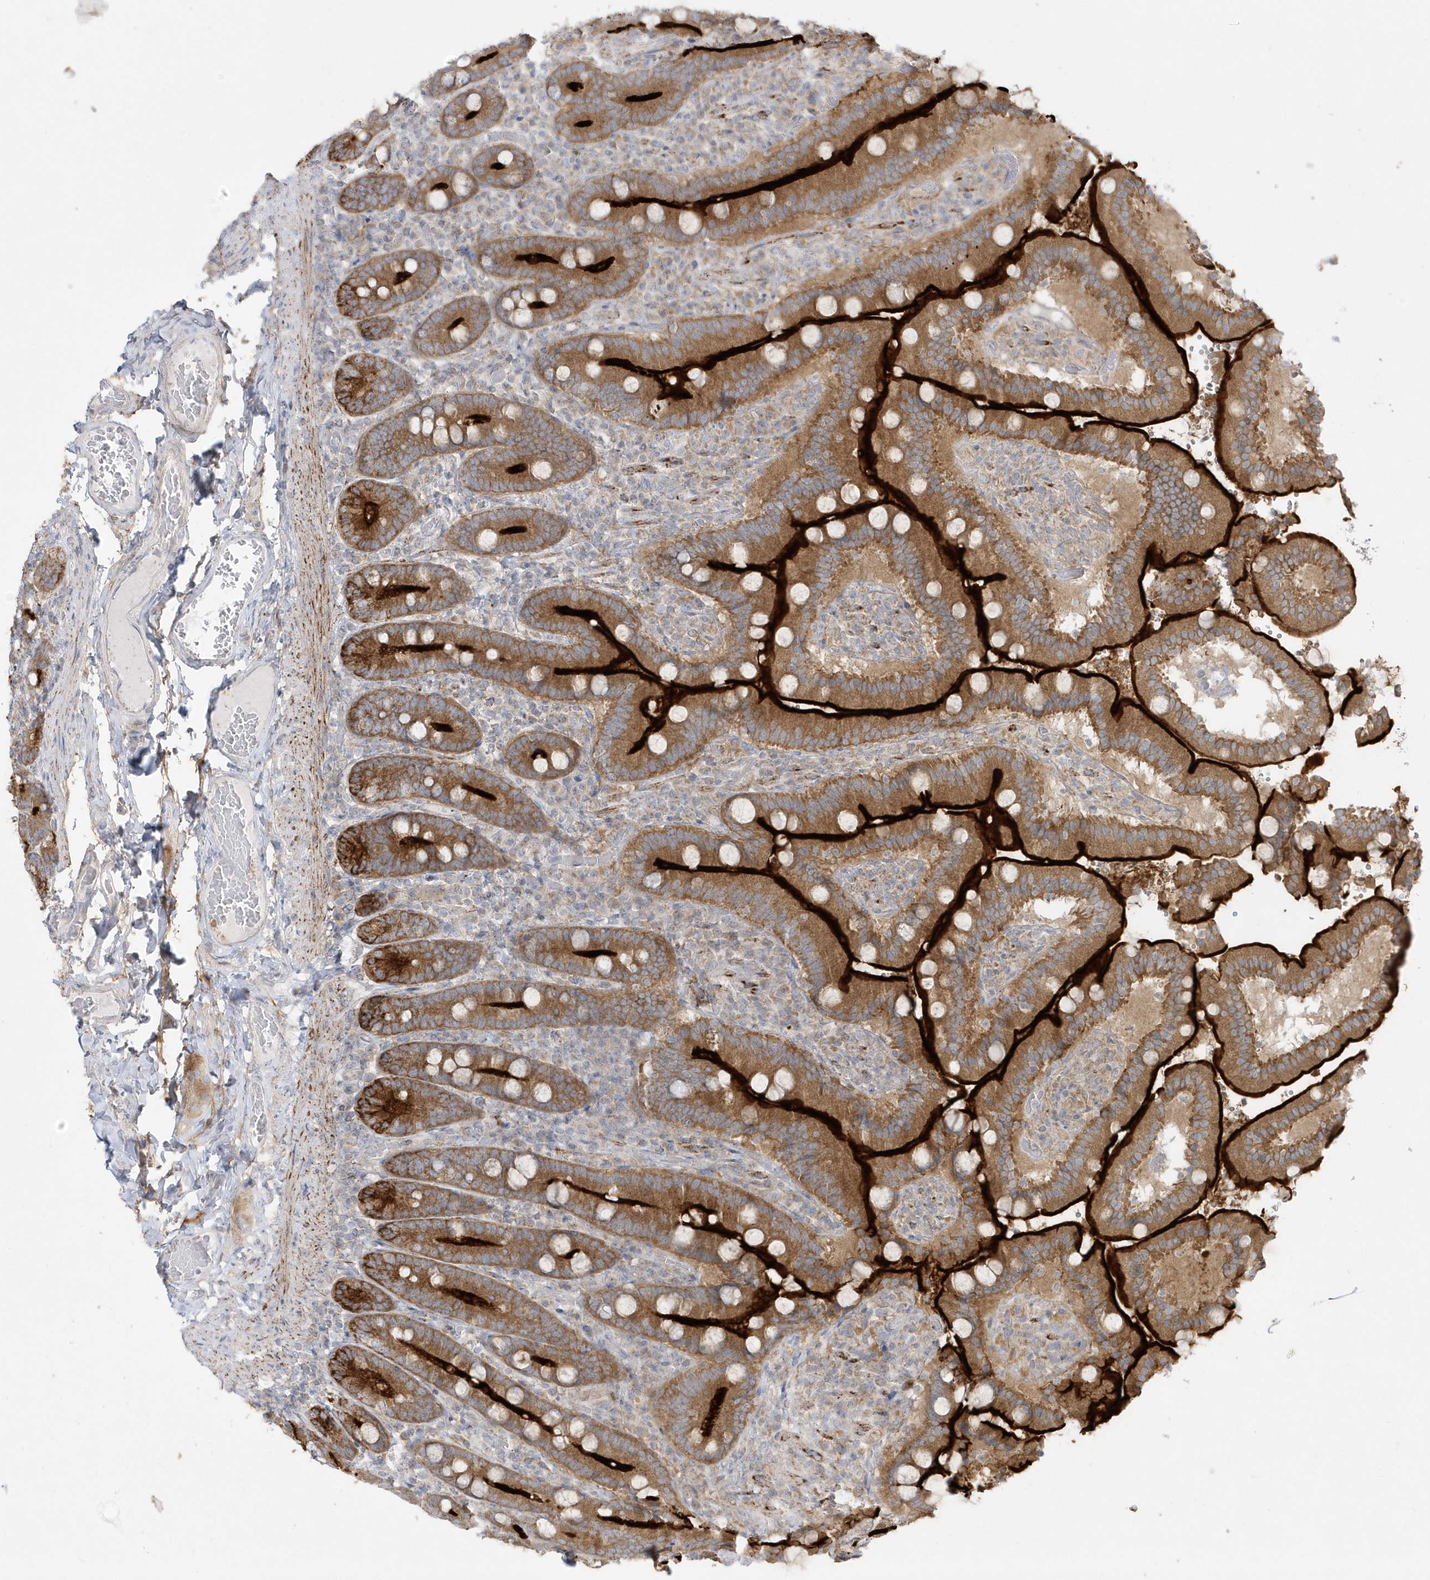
{"staining": {"intensity": "strong", "quantity": ">75%", "location": "cytoplasmic/membranous"}, "tissue": "duodenum", "cell_type": "Glandular cells", "image_type": "normal", "snomed": [{"axis": "morphology", "description": "Normal tissue, NOS"}, {"axis": "topography", "description": "Duodenum"}], "caption": "A brown stain labels strong cytoplasmic/membranous staining of a protein in glandular cells of normal human duodenum.", "gene": "DNAJC18", "patient": {"sex": "female", "age": 62}}